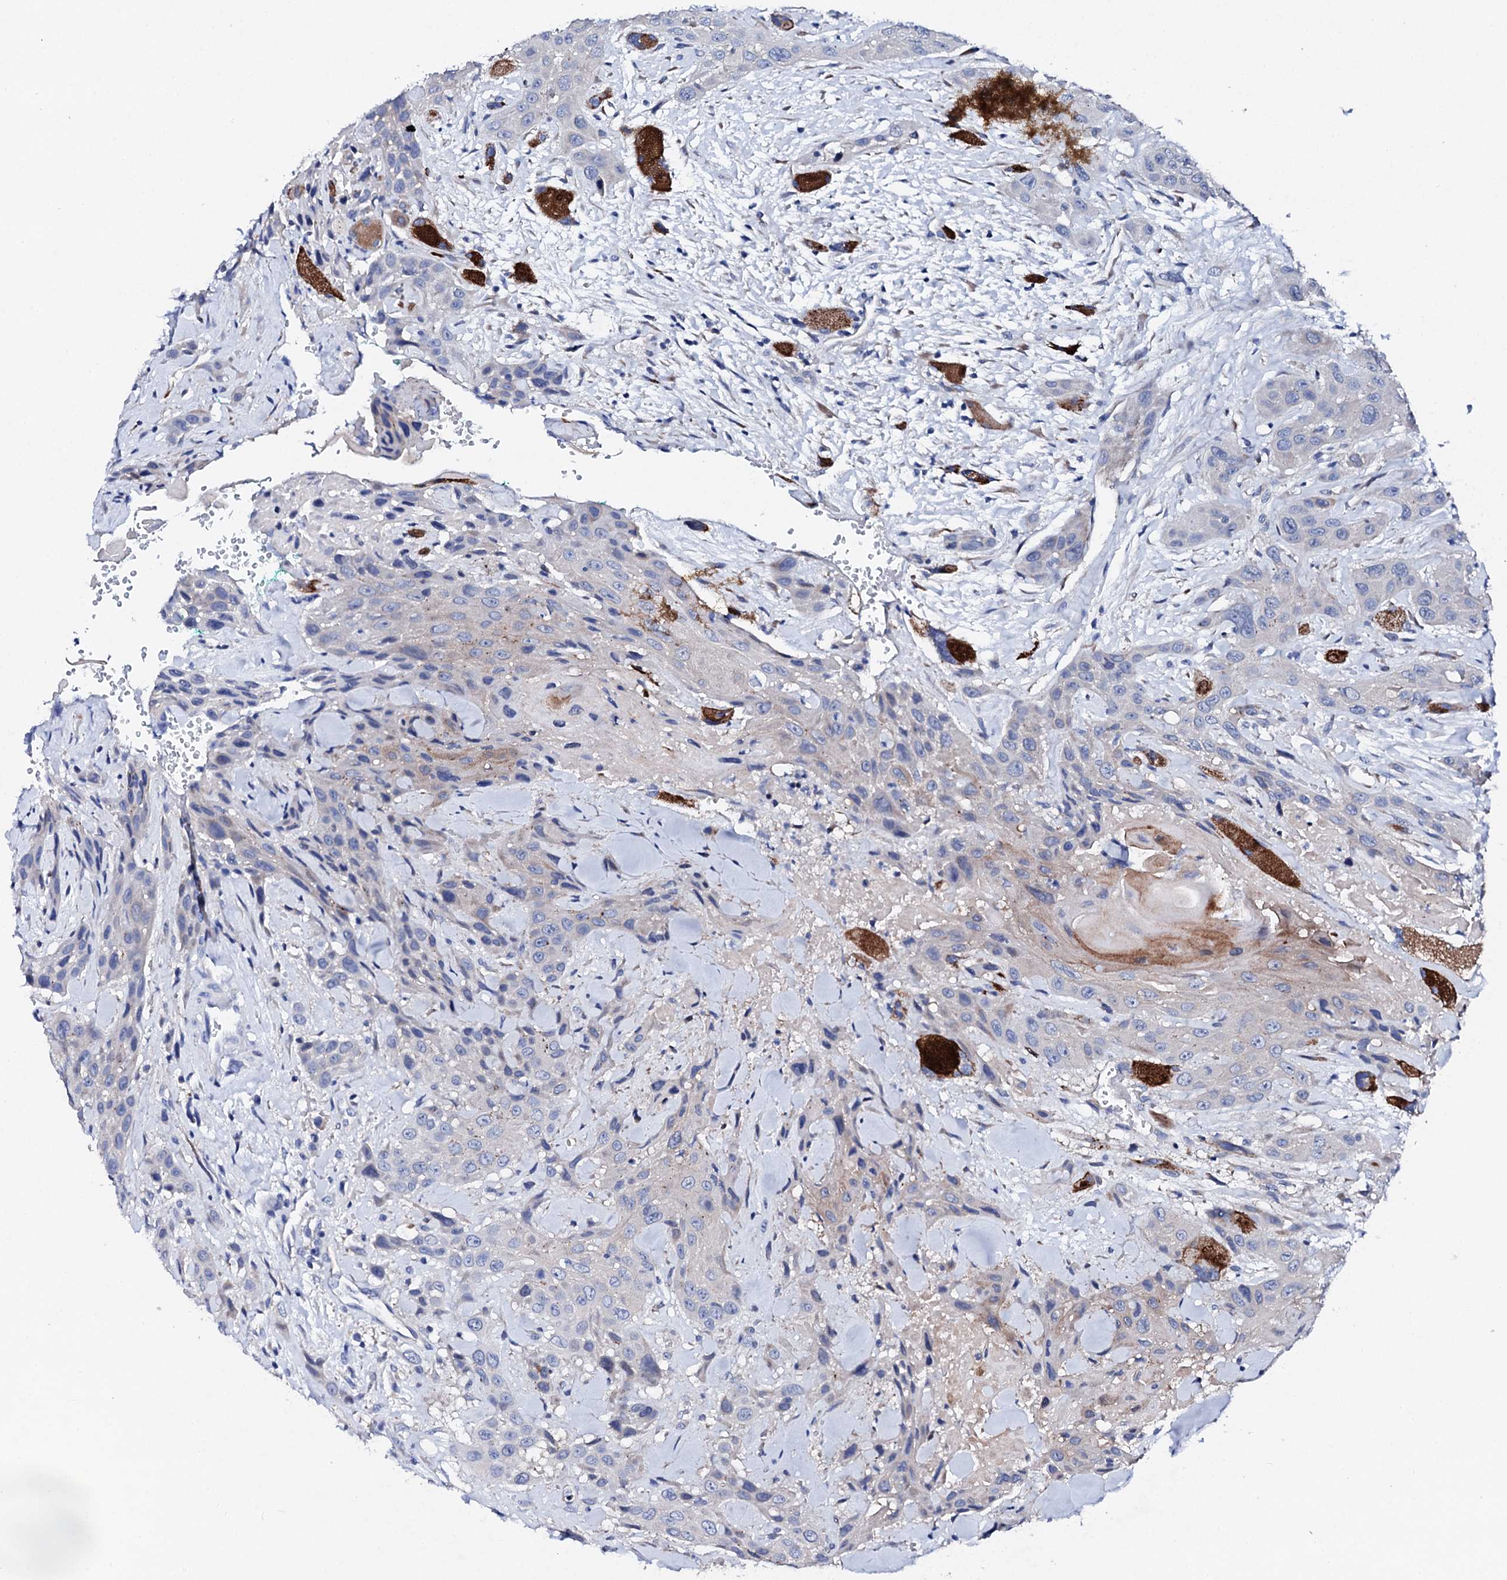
{"staining": {"intensity": "negative", "quantity": "none", "location": "none"}, "tissue": "head and neck cancer", "cell_type": "Tumor cells", "image_type": "cancer", "snomed": [{"axis": "morphology", "description": "Squamous cell carcinoma, NOS"}, {"axis": "topography", "description": "Head-Neck"}], "caption": "This is a image of immunohistochemistry (IHC) staining of squamous cell carcinoma (head and neck), which shows no expression in tumor cells.", "gene": "TRDN", "patient": {"sex": "male", "age": 81}}